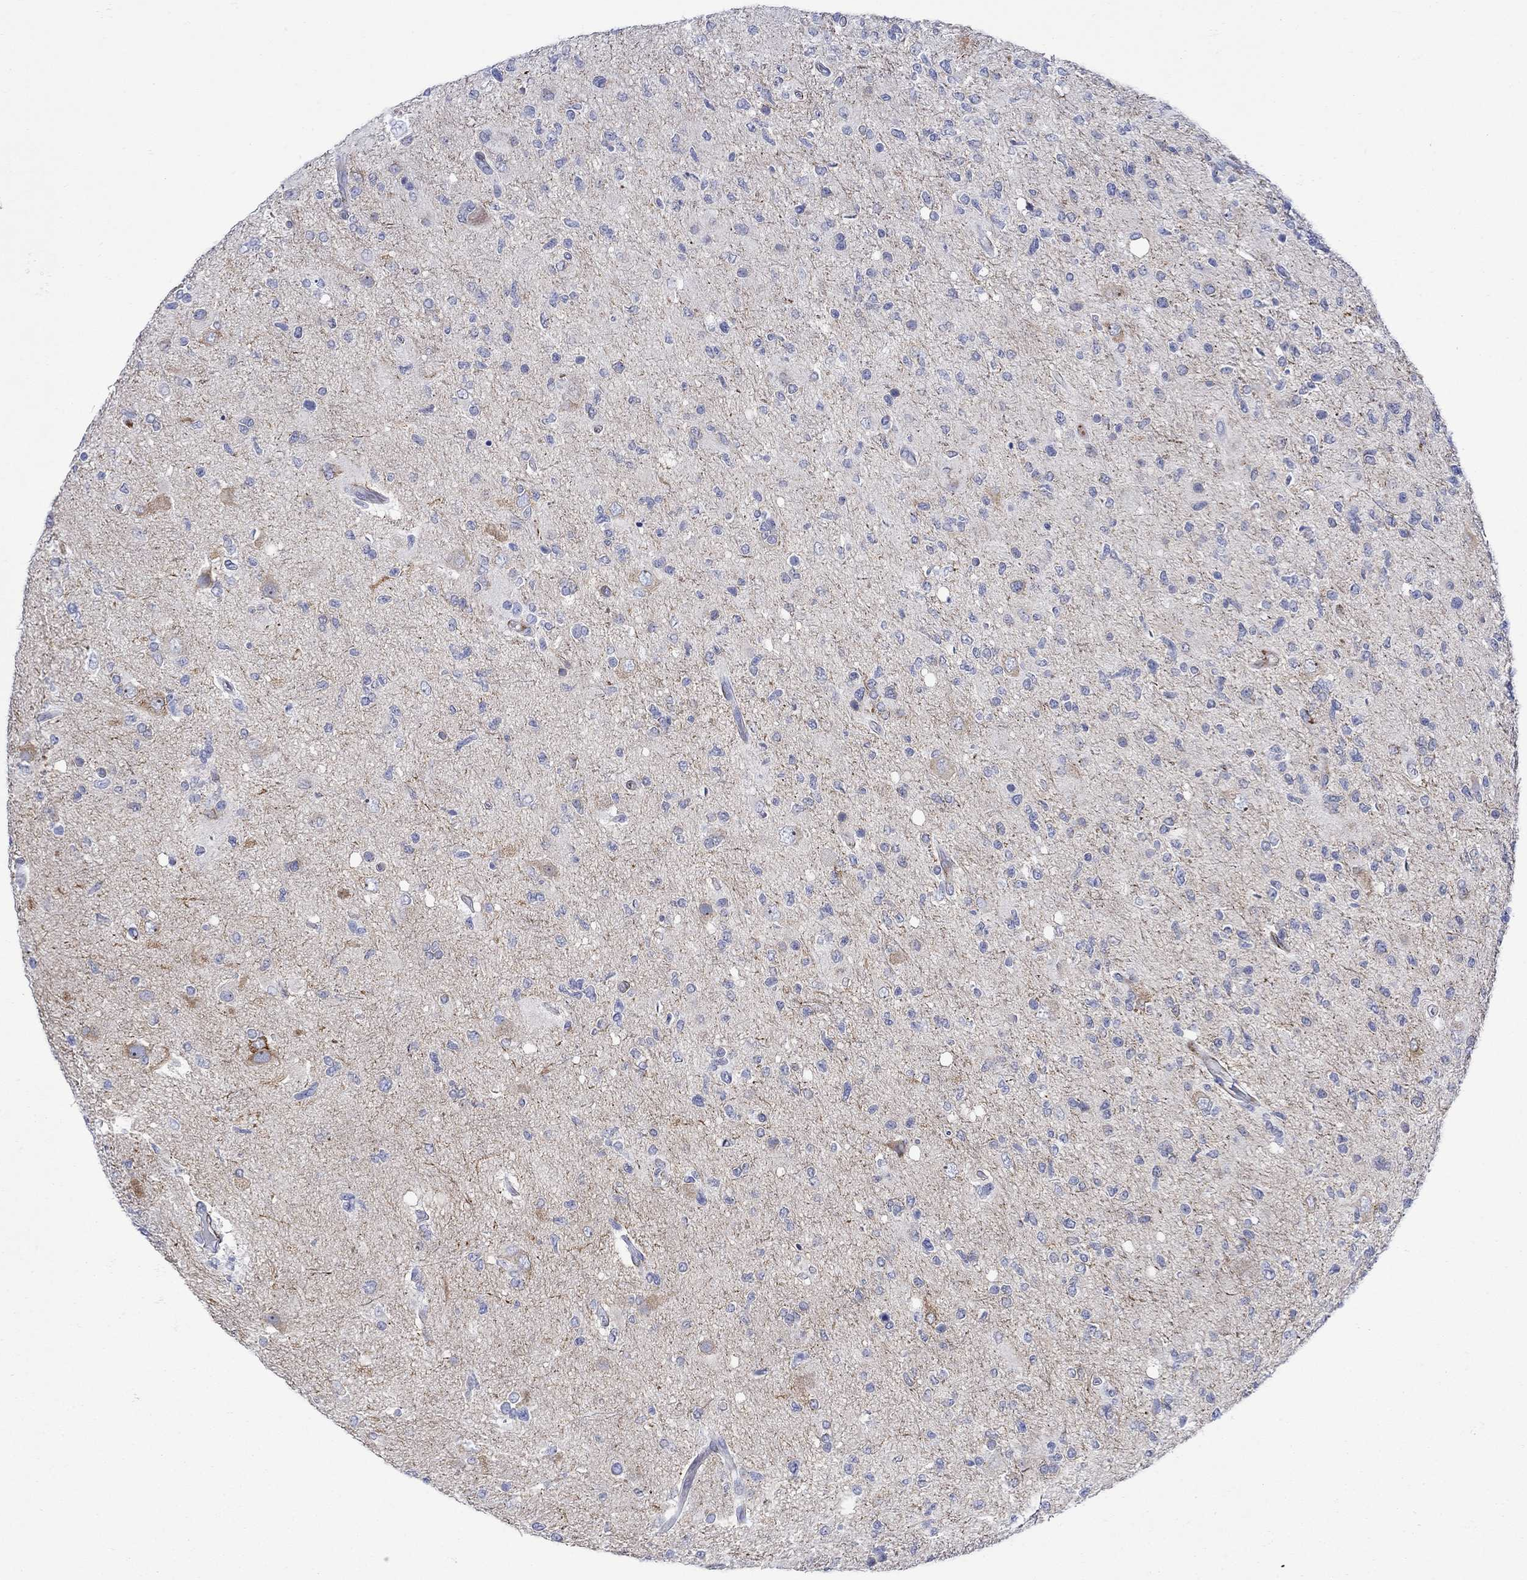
{"staining": {"intensity": "weak", "quantity": "<25%", "location": "cytoplasmic/membranous"}, "tissue": "glioma", "cell_type": "Tumor cells", "image_type": "cancer", "snomed": [{"axis": "morphology", "description": "Glioma, malignant, High grade"}, {"axis": "topography", "description": "Cerebral cortex"}], "caption": "The micrograph displays no staining of tumor cells in glioma. (Immunohistochemistry (ihc), brightfield microscopy, high magnification).", "gene": "KSR2", "patient": {"sex": "male", "age": 70}}